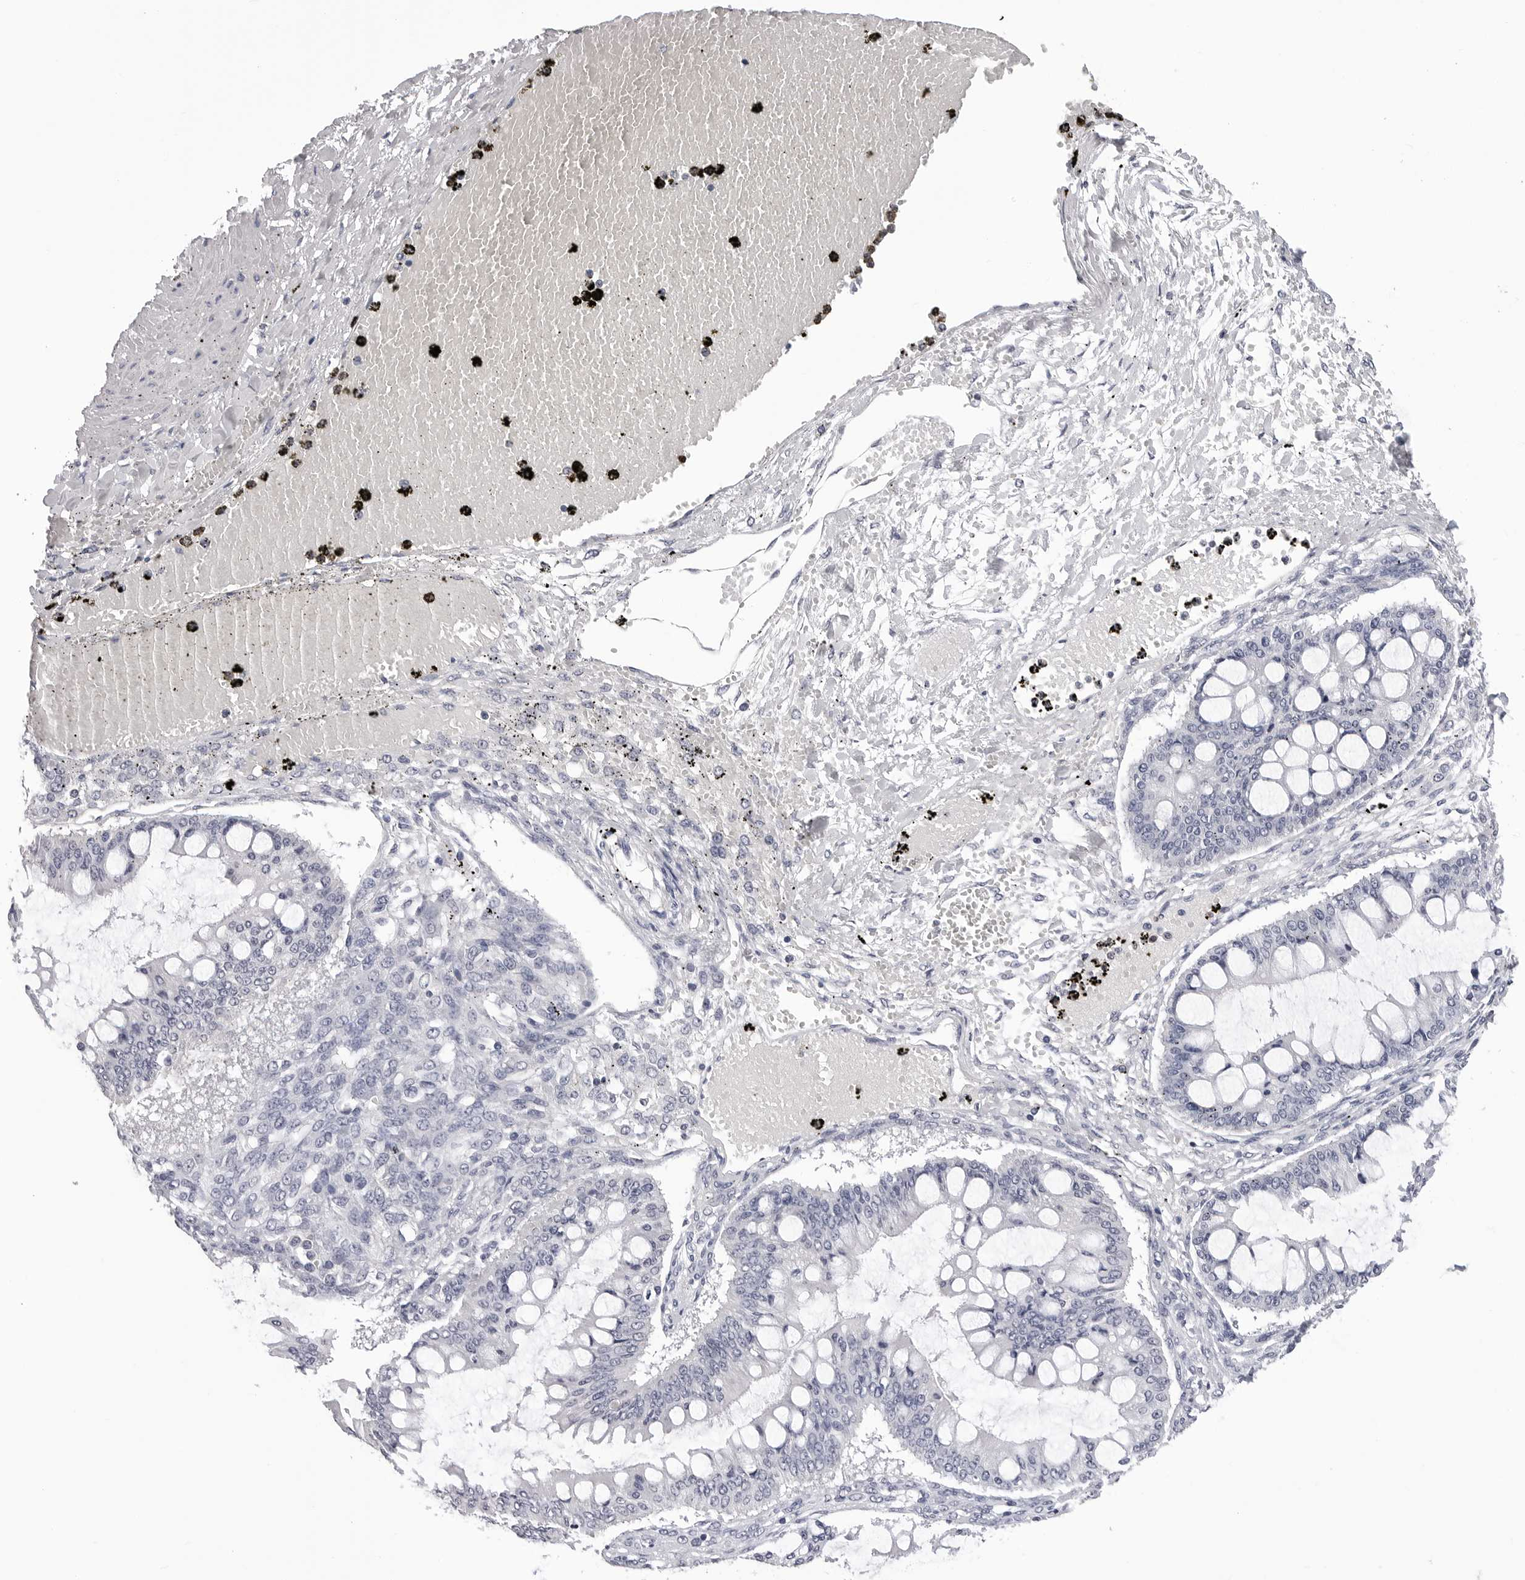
{"staining": {"intensity": "negative", "quantity": "none", "location": "none"}, "tissue": "ovarian cancer", "cell_type": "Tumor cells", "image_type": "cancer", "snomed": [{"axis": "morphology", "description": "Cystadenocarcinoma, mucinous, NOS"}, {"axis": "topography", "description": "Ovary"}], "caption": "Tumor cells are negative for protein expression in human ovarian cancer. (DAB immunohistochemistry with hematoxylin counter stain).", "gene": "TRMT13", "patient": {"sex": "female", "age": 73}}